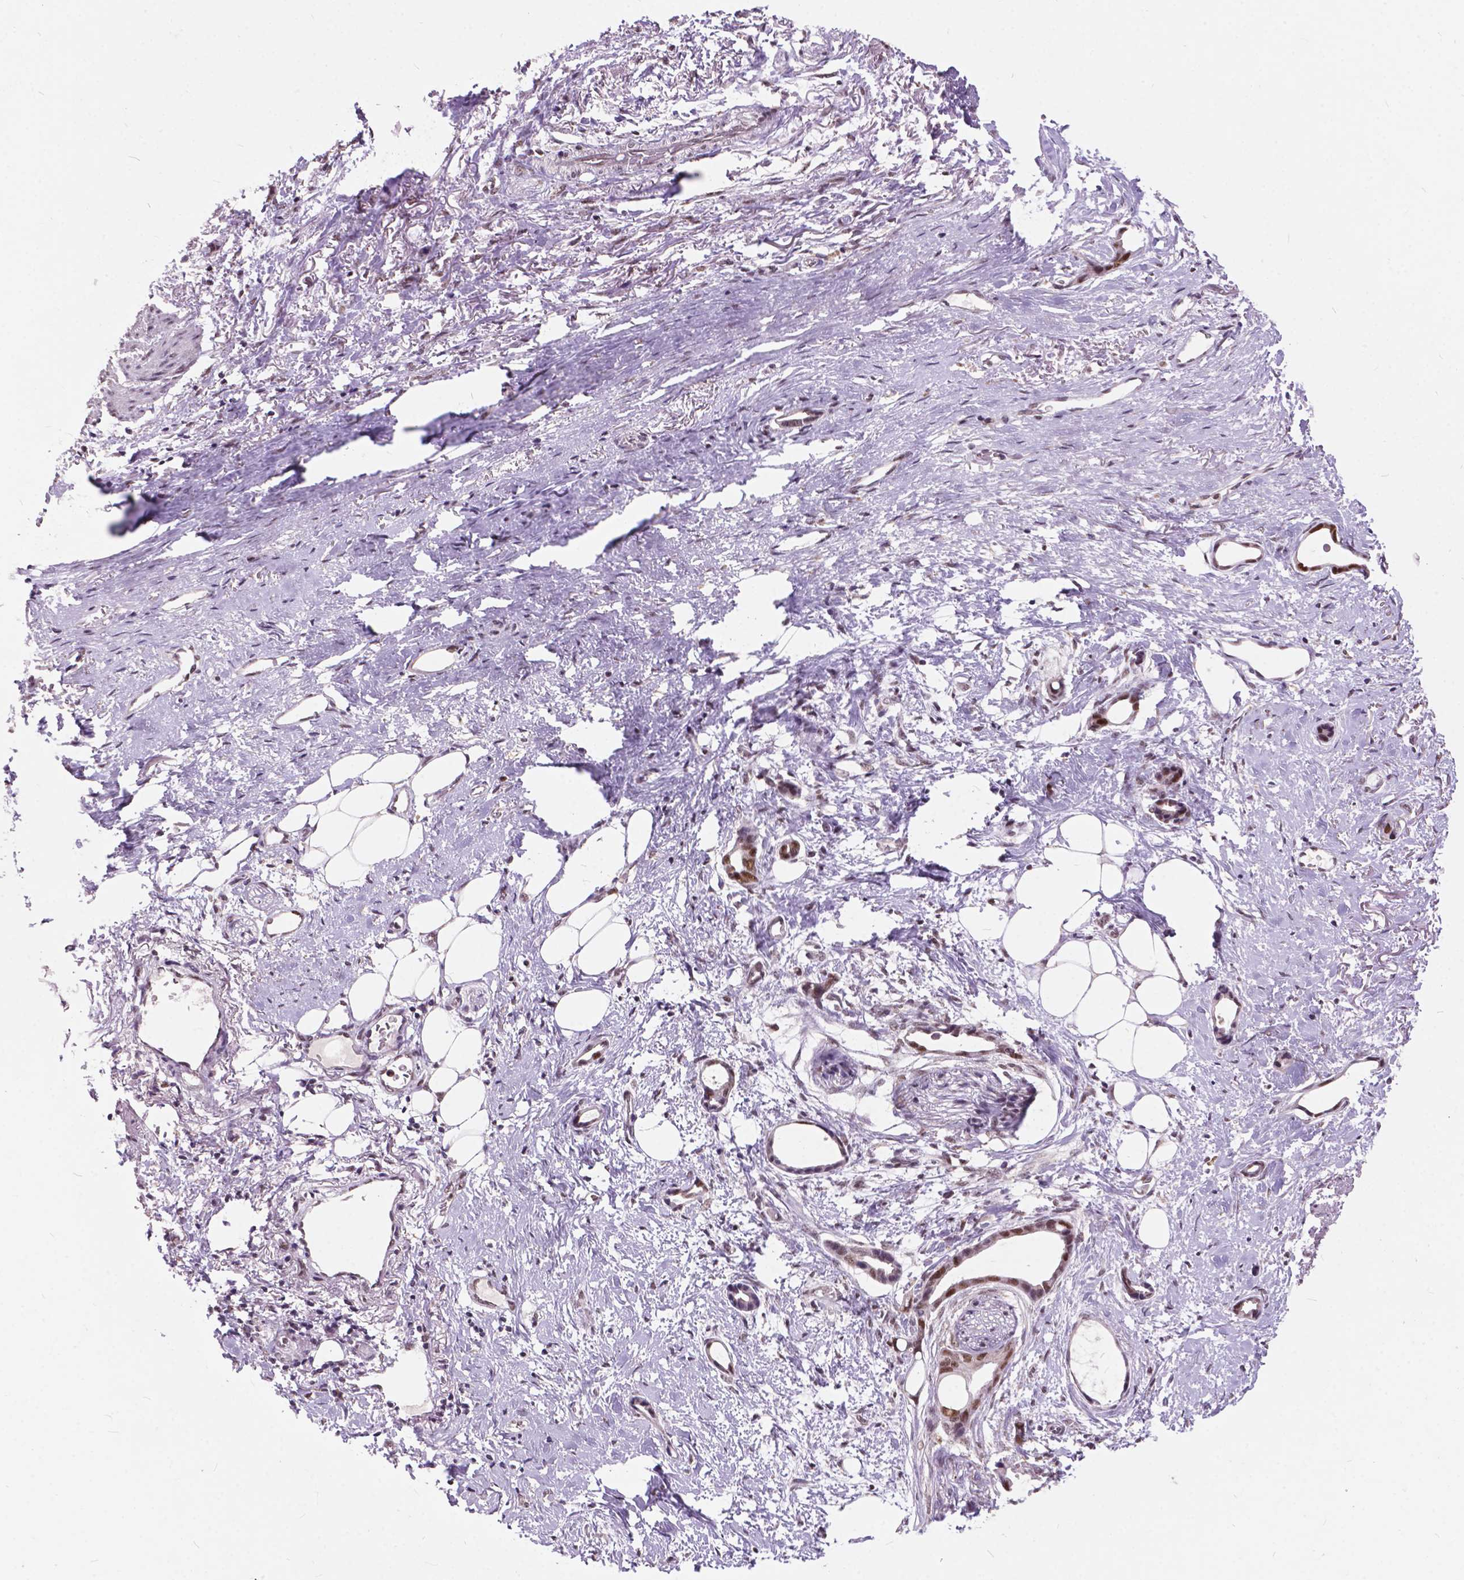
{"staining": {"intensity": "weak", "quantity": "25%-75%", "location": "nuclear"}, "tissue": "stomach cancer", "cell_type": "Tumor cells", "image_type": "cancer", "snomed": [{"axis": "morphology", "description": "Adenocarcinoma, NOS"}, {"axis": "topography", "description": "Stomach, upper"}], "caption": "Immunohistochemistry staining of stomach cancer (adenocarcinoma), which exhibits low levels of weak nuclear staining in approximately 25%-75% of tumor cells indicating weak nuclear protein staining. The staining was performed using DAB (3,3'-diaminobenzidine) (brown) for protein detection and nuclei were counterstained in hematoxylin (blue).", "gene": "MSH2", "patient": {"sex": "male", "age": 62}}